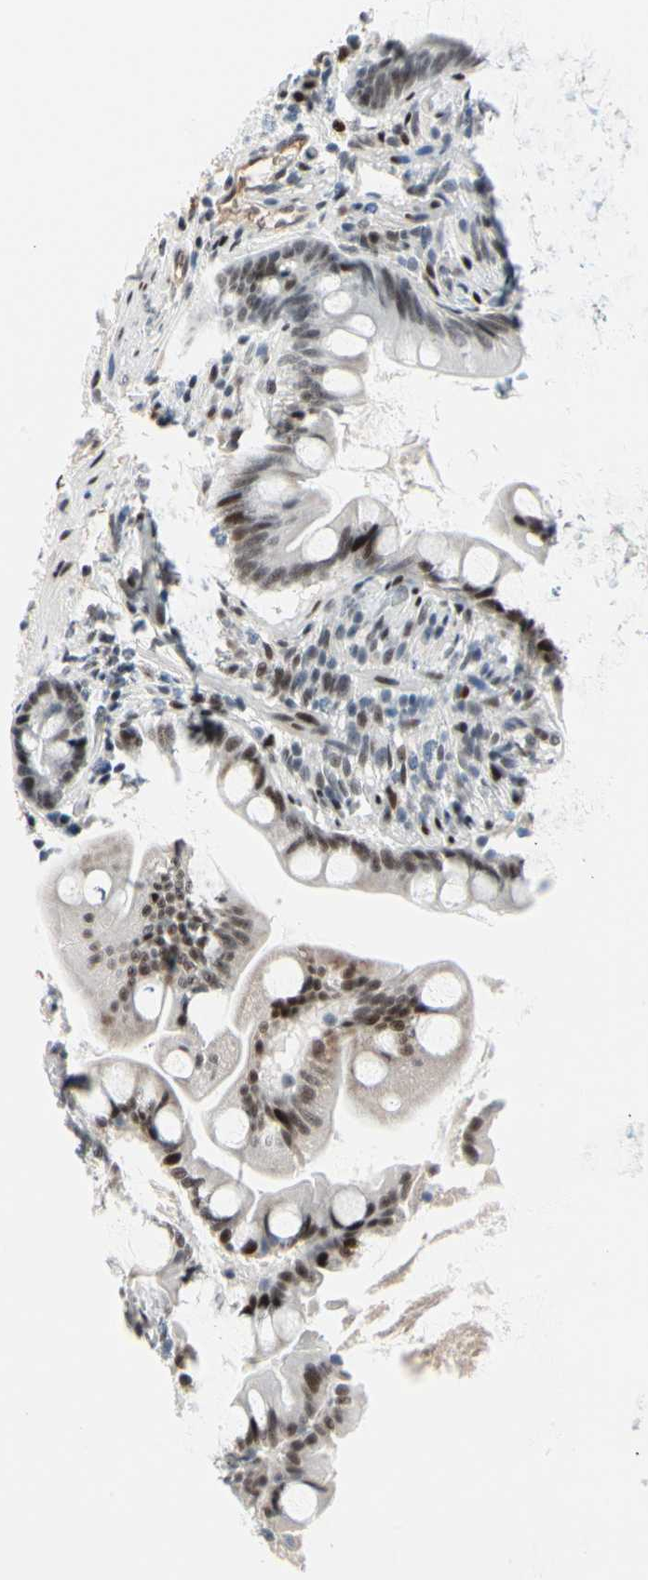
{"staining": {"intensity": "moderate", "quantity": ">75%", "location": "nuclear"}, "tissue": "small intestine", "cell_type": "Glandular cells", "image_type": "normal", "snomed": [{"axis": "morphology", "description": "Normal tissue, NOS"}, {"axis": "topography", "description": "Small intestine"}], "caption": "Immunohistochemistry histopathology image of normal small intestine stained for a protein (brown), which demonstrates medium levels of moderate nuclear expression in about >75% of glandular cells.", "gene": "FOXO3", "patient": {"sex": "female", "age": 56}}